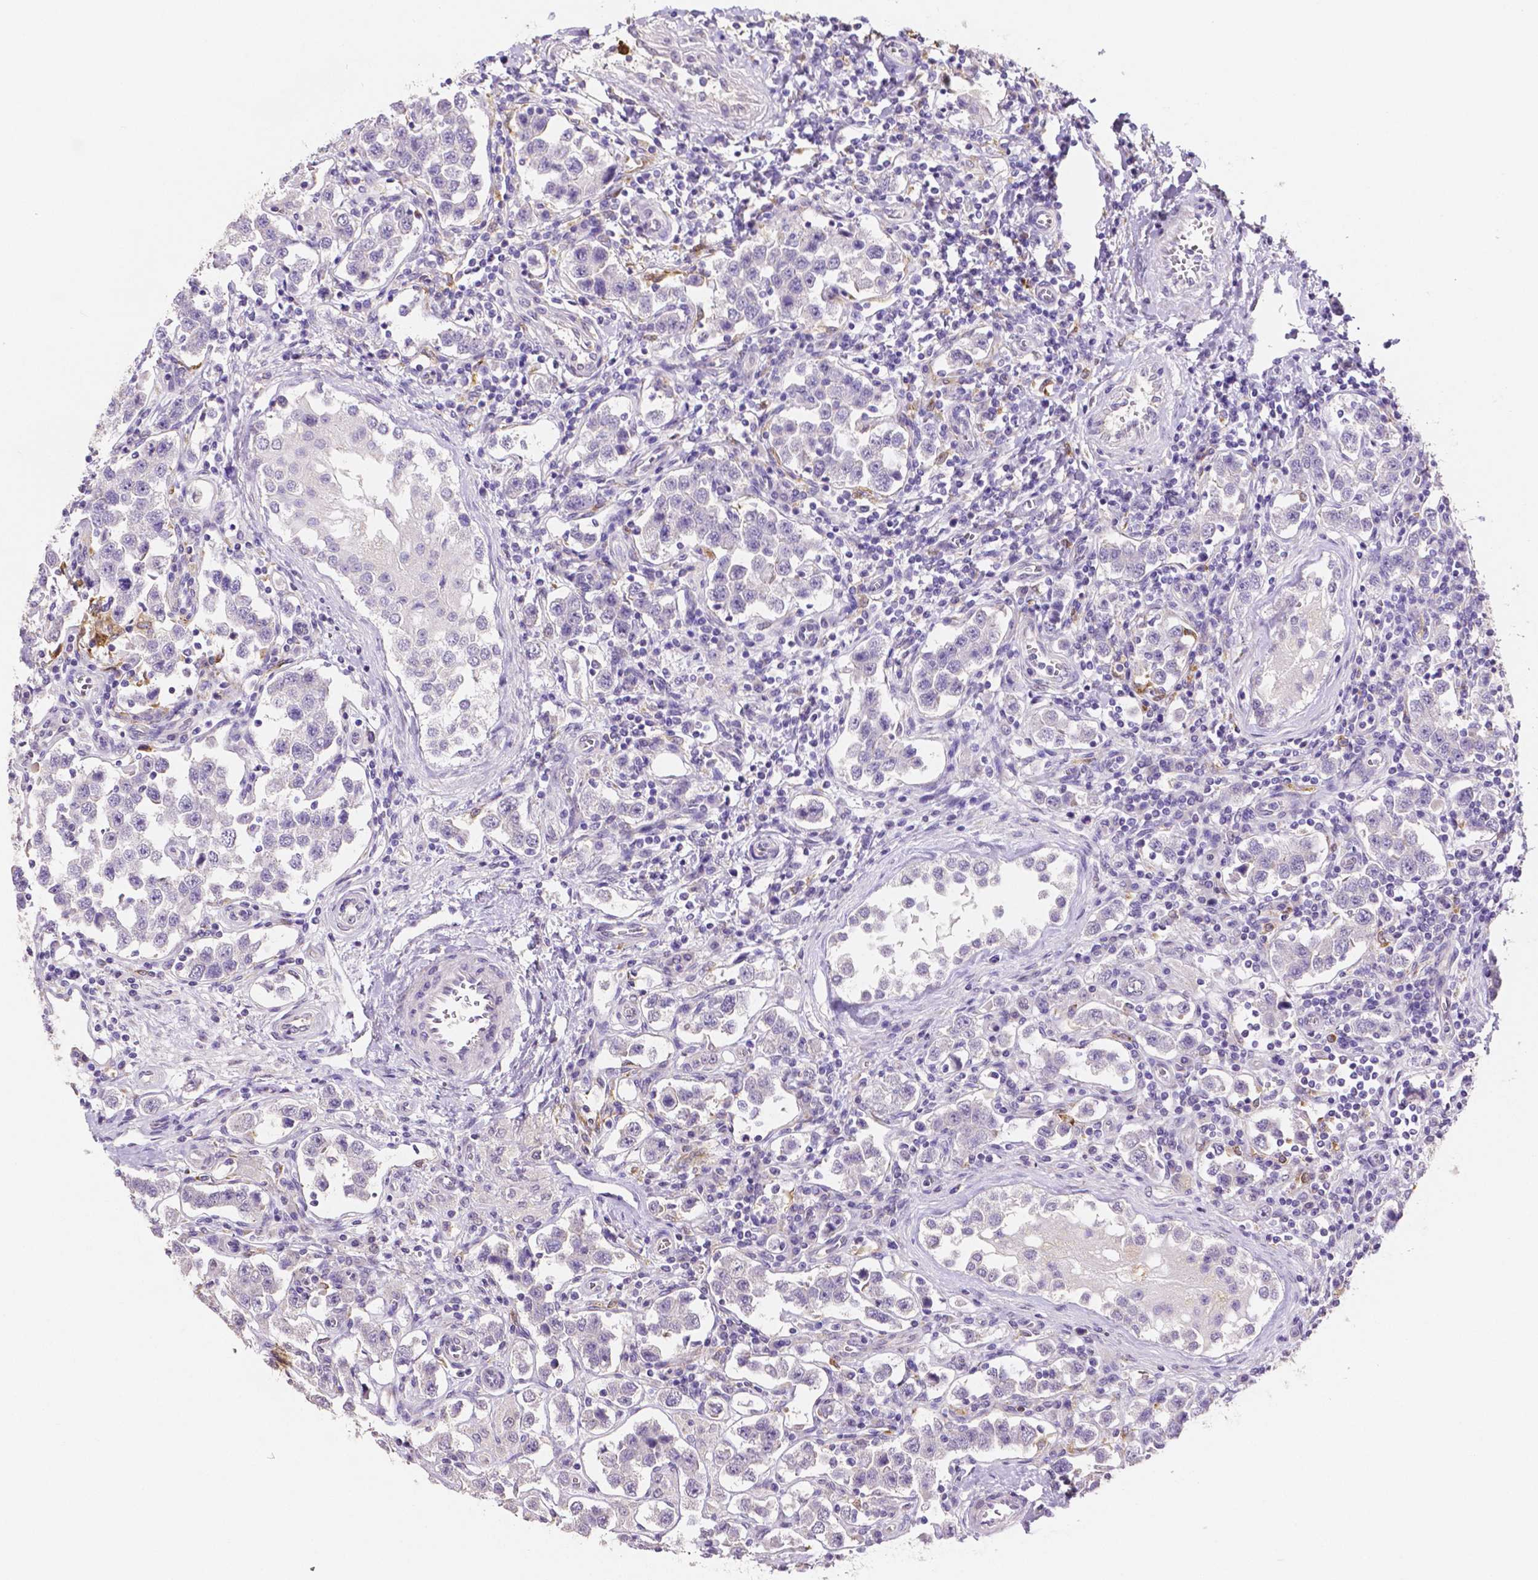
{"staining": {"intensity": "negative", "quantity": "none", "location": "none"}, "tissue": "testis cancer", "cell_type": "Tumor cells", "image_type": "cancer", "snomed": [{"axis": "morphology", "description": "Seminoma, NOS"}, {"axis": "topography", "description": "Testis"}], "caption": "Tumor cells are negative for brown protein staining in testis cancer.", "gene": "MMP9", "patient": {"sex": "male", "age": 37}}